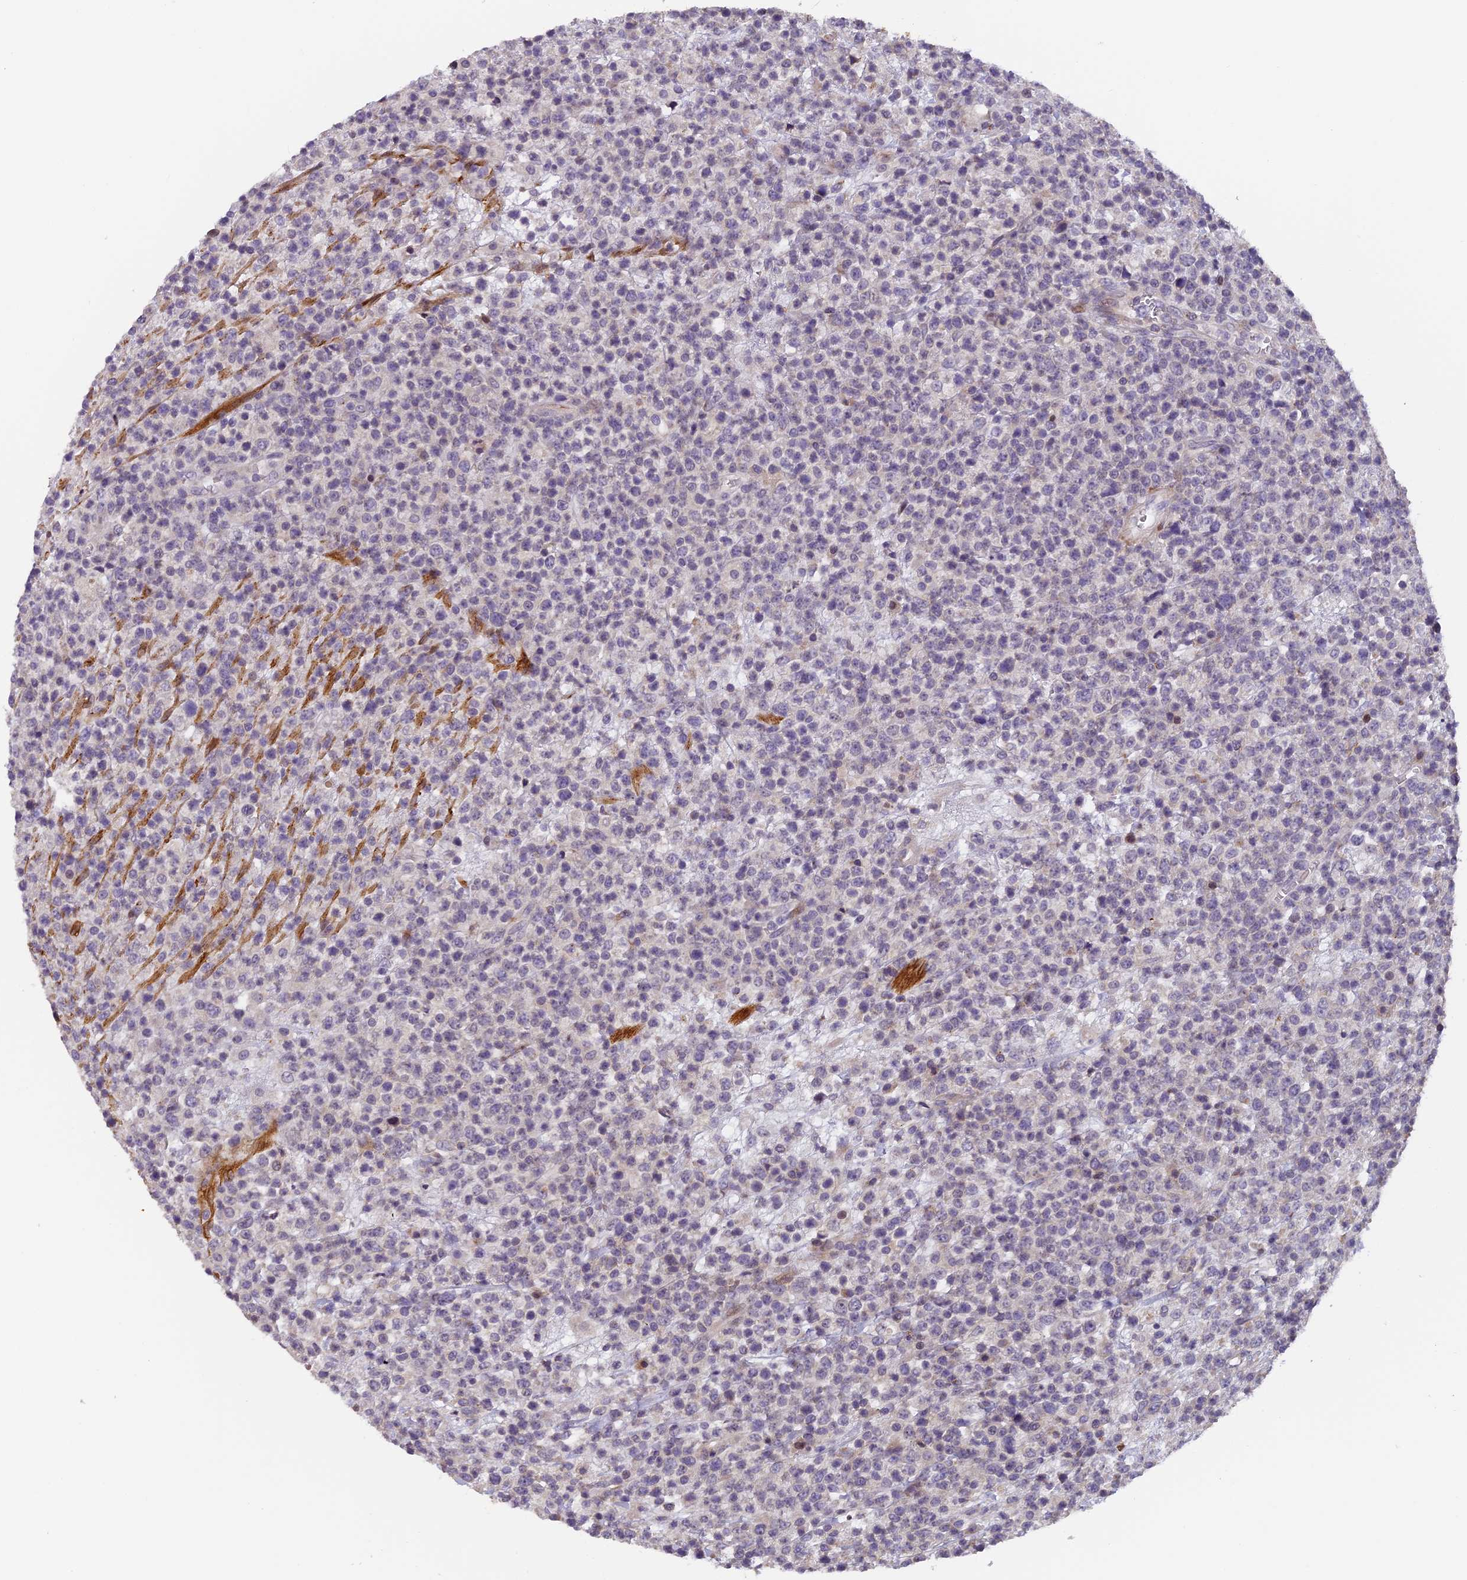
{"staining": {"intensity": "negative", "quantity": "none", "location": "none"}, "tissue": "lymphoma", "cell_type": "Tumor cells", "image_type": "cancer", "snomed": [{"axis": "morphology", "description": "Malignant lymphoma, non-Hodgkin's type, High grade"}, {"axis": "topography", "description": "Colon"}], "caption": "A micrograph of human lymphoma is negative for staining in tumor cells. (Brightfield microscopy of DAB (3,3'-diaminobenzidine) IHC at high magnification).", "gene": "RAB28", "patient": {"sex": "female", "age": 53}}